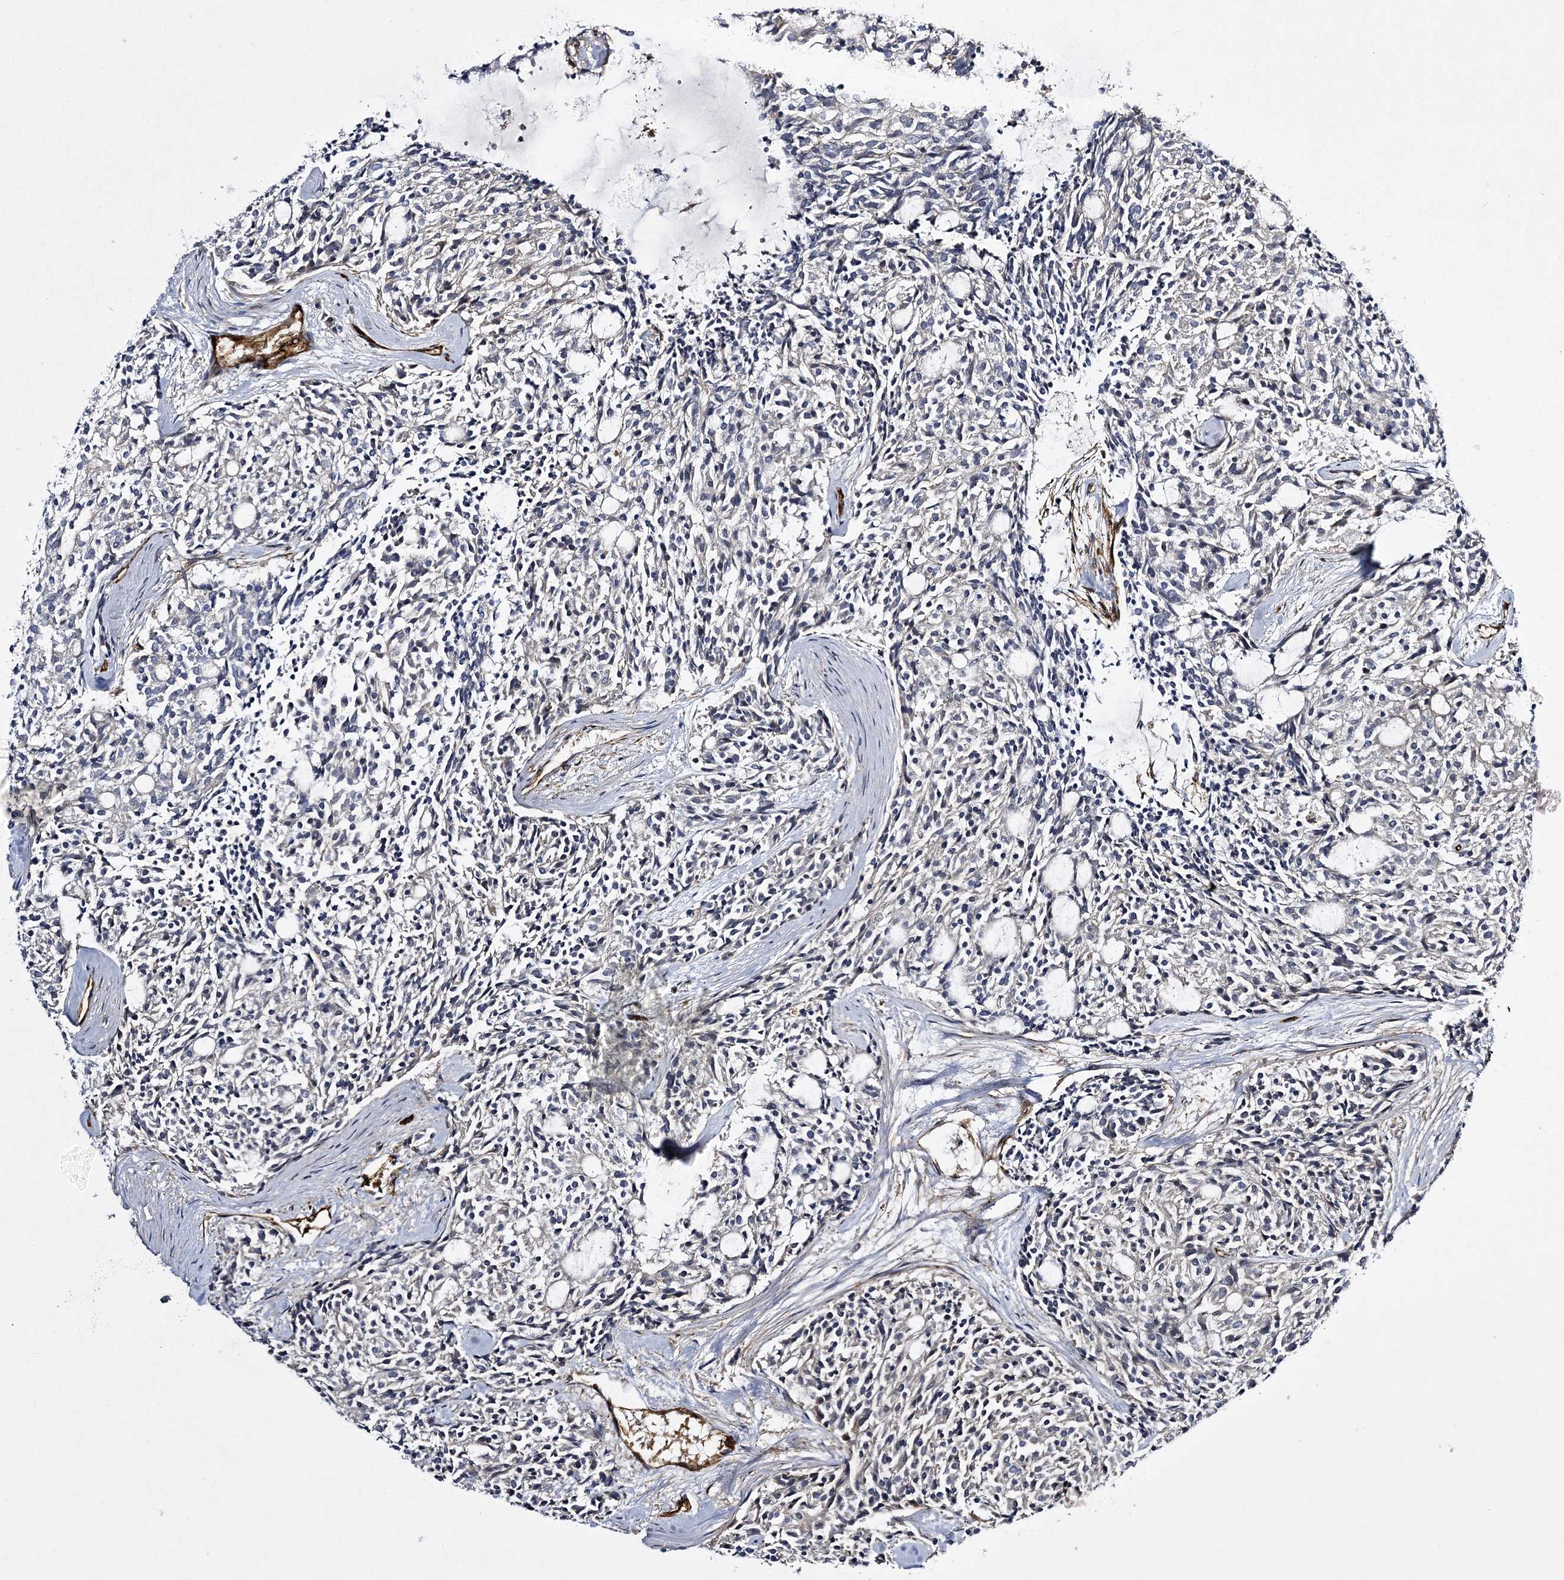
{"staining": {"intensity": "negative", "quantity": "none", "location": "none"}, "tissue": "carcinoid", "cell_type": "Tumor cells", "image_type": "cancer", "snomed": [{"axis": "morphology", "description": "Carcinoid, malignant, NOS"}, {"axis": "topography", "description": "Pancreas"}], "caption": "Protein analysis of carcinoid exhibits no significant positivity in tumor cells.", "gene": "CALN1", "patient": {"sex": "female", "age": 54}}